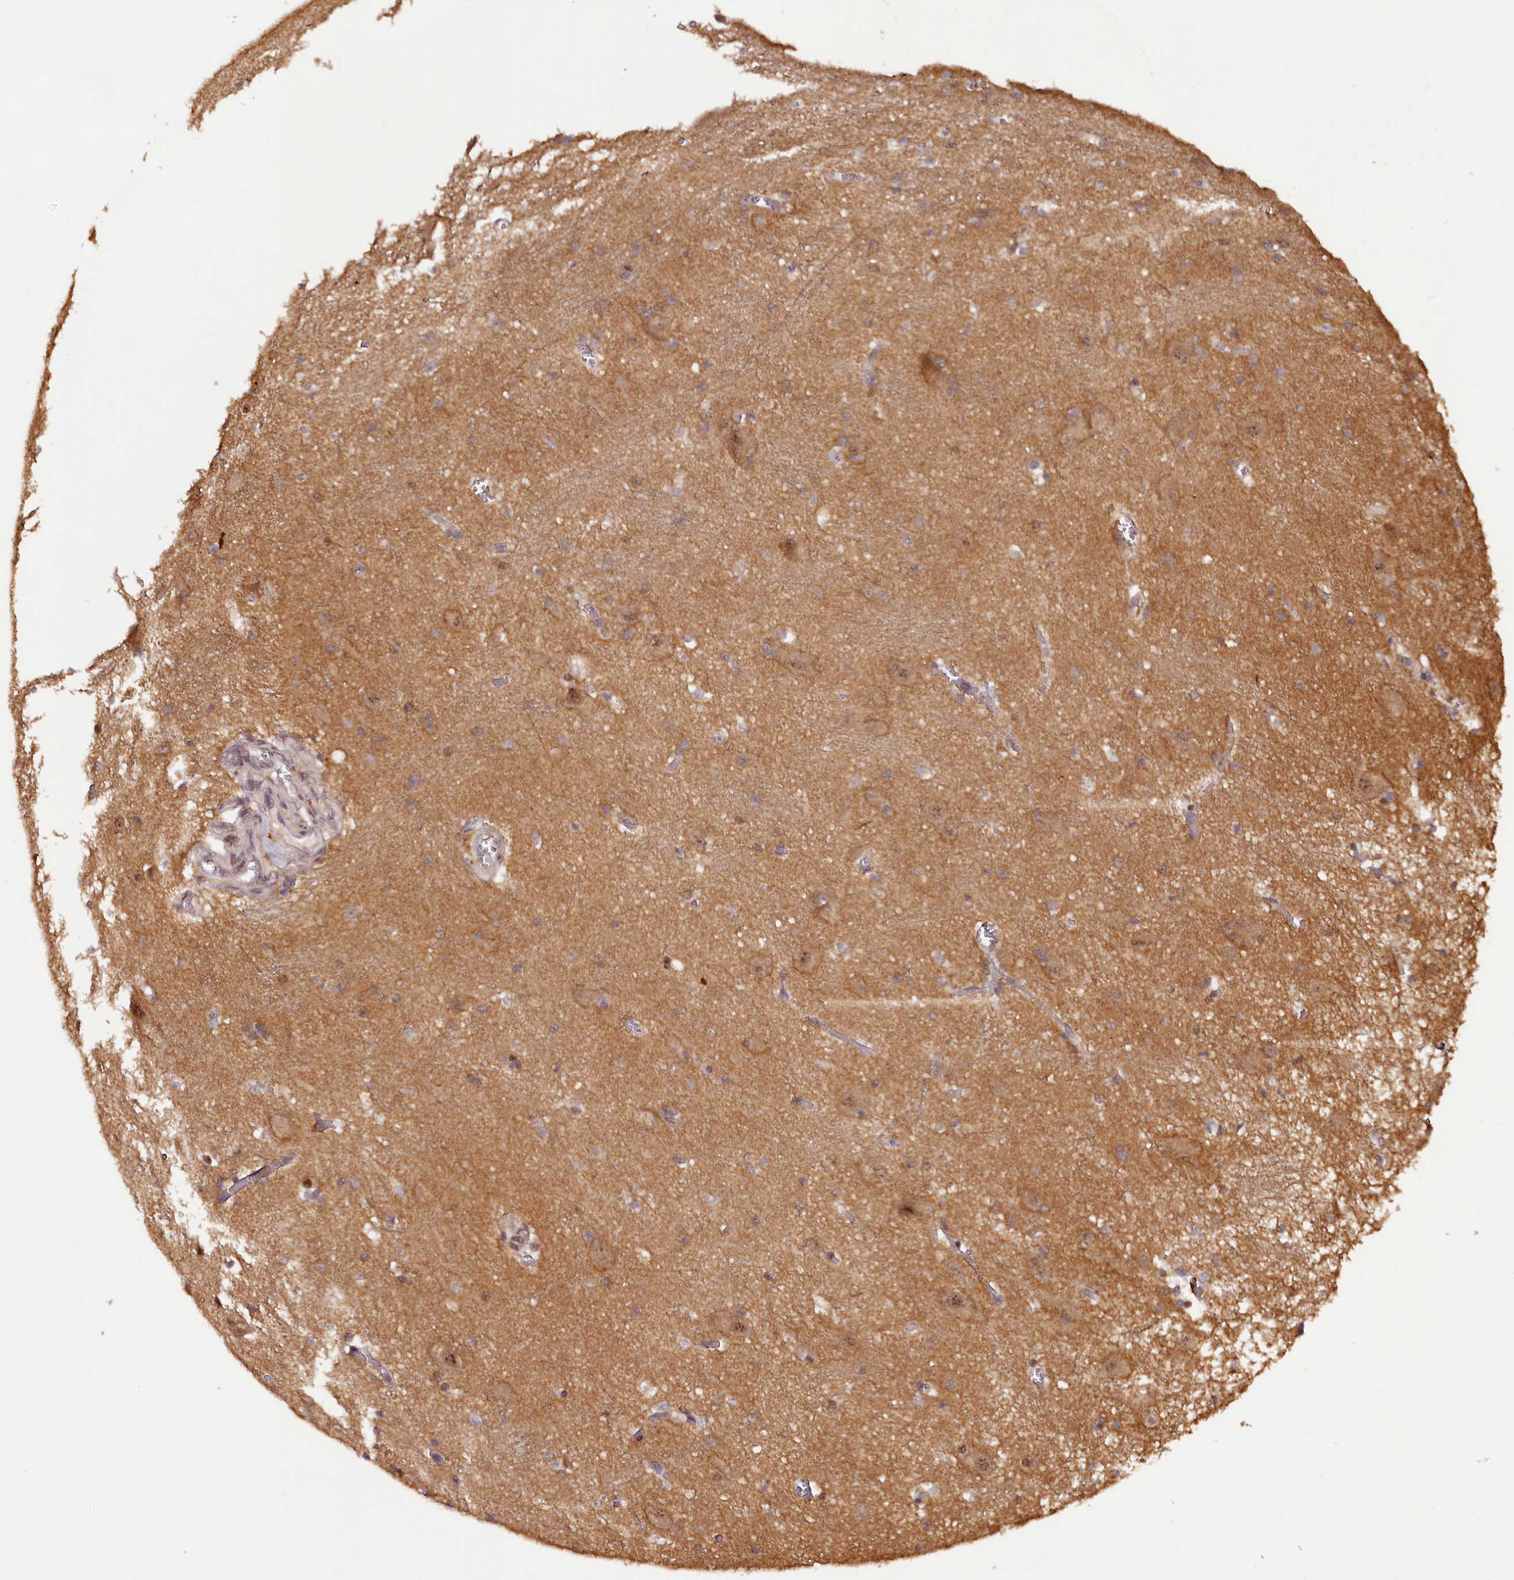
{"staining": {"intensity": "moderate", "quantity": "<25%", "location": "nuclear"}, "tissue": "caudate", "cell_type": "Glial cells", "image_type": "normal", "snomed": [{"axis": "morphology", "description": "Normal tissue, NOS"}, {"axis": "topography", "description": "Lateral ventricle wall"}], "caption": "Moderate nuclear expression for a protein is appreciated in about <25% of glial cells of unremarkable caudate using immunohistochemistry (IHC).", "gene": "MAML3", "patient": {"sex": "male", "age": 37}}